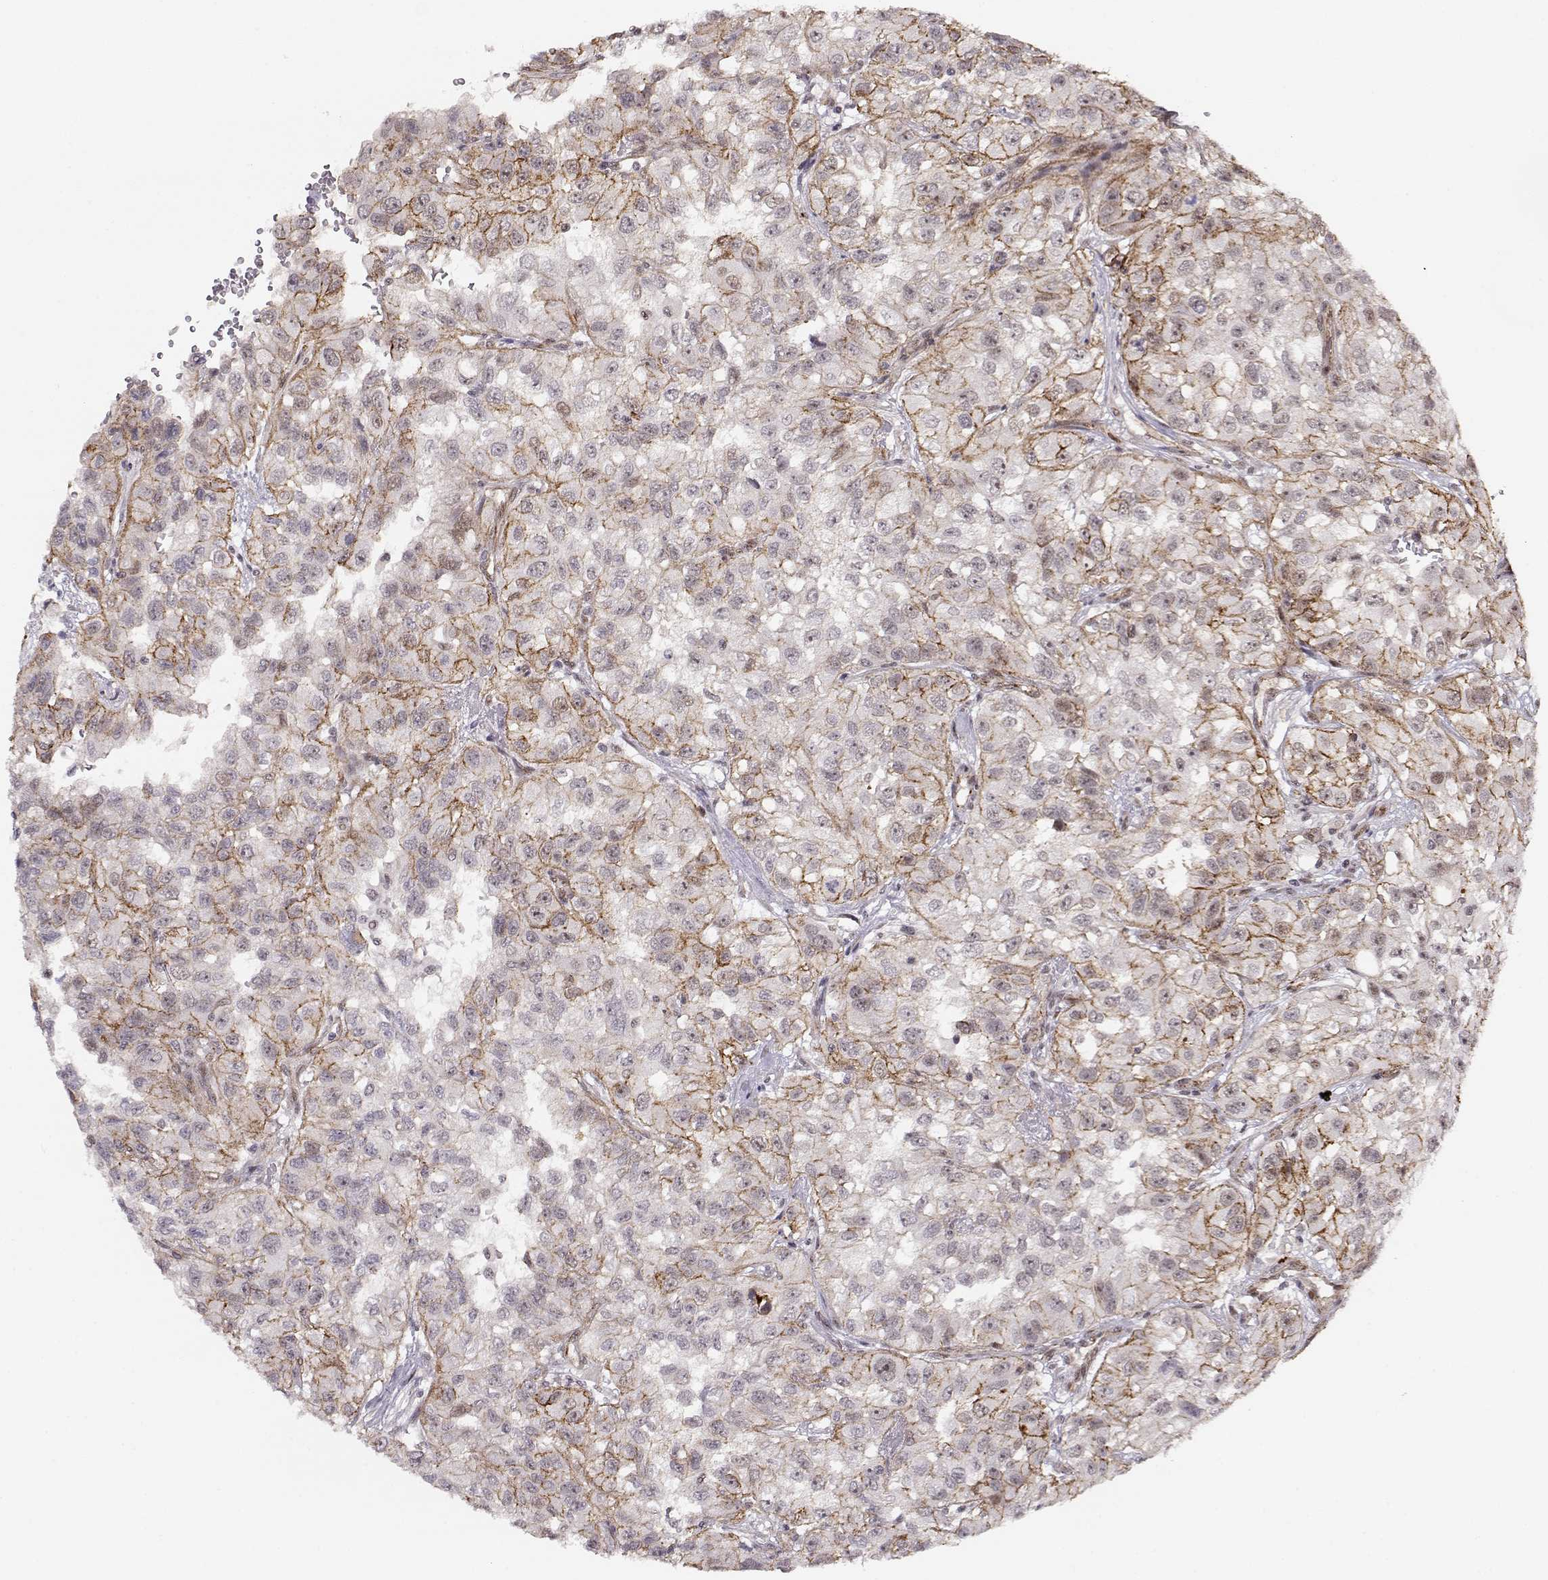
{"staining": {"intensity": "strong", "quantity": "<25%", "location": "cytoplasmic/membranous"}, "tissue": "renal cancer", "cell_type": "Tumor cells", "image_type": "cancer", "snomed": [{"axis": "morphology", "description": "Adenocarcinoma, NOS"}, {"axis": "topography", "description": "Kidney"}], "caption": "This image displays immunohistochemistry staining of human renal adenocarcinoma, with medium strong cytoplasmic/membranous positivity in approximately <25% of tumor cells.", "gene": "CIR1", "patient": {"sex": "male", "age": 64}}